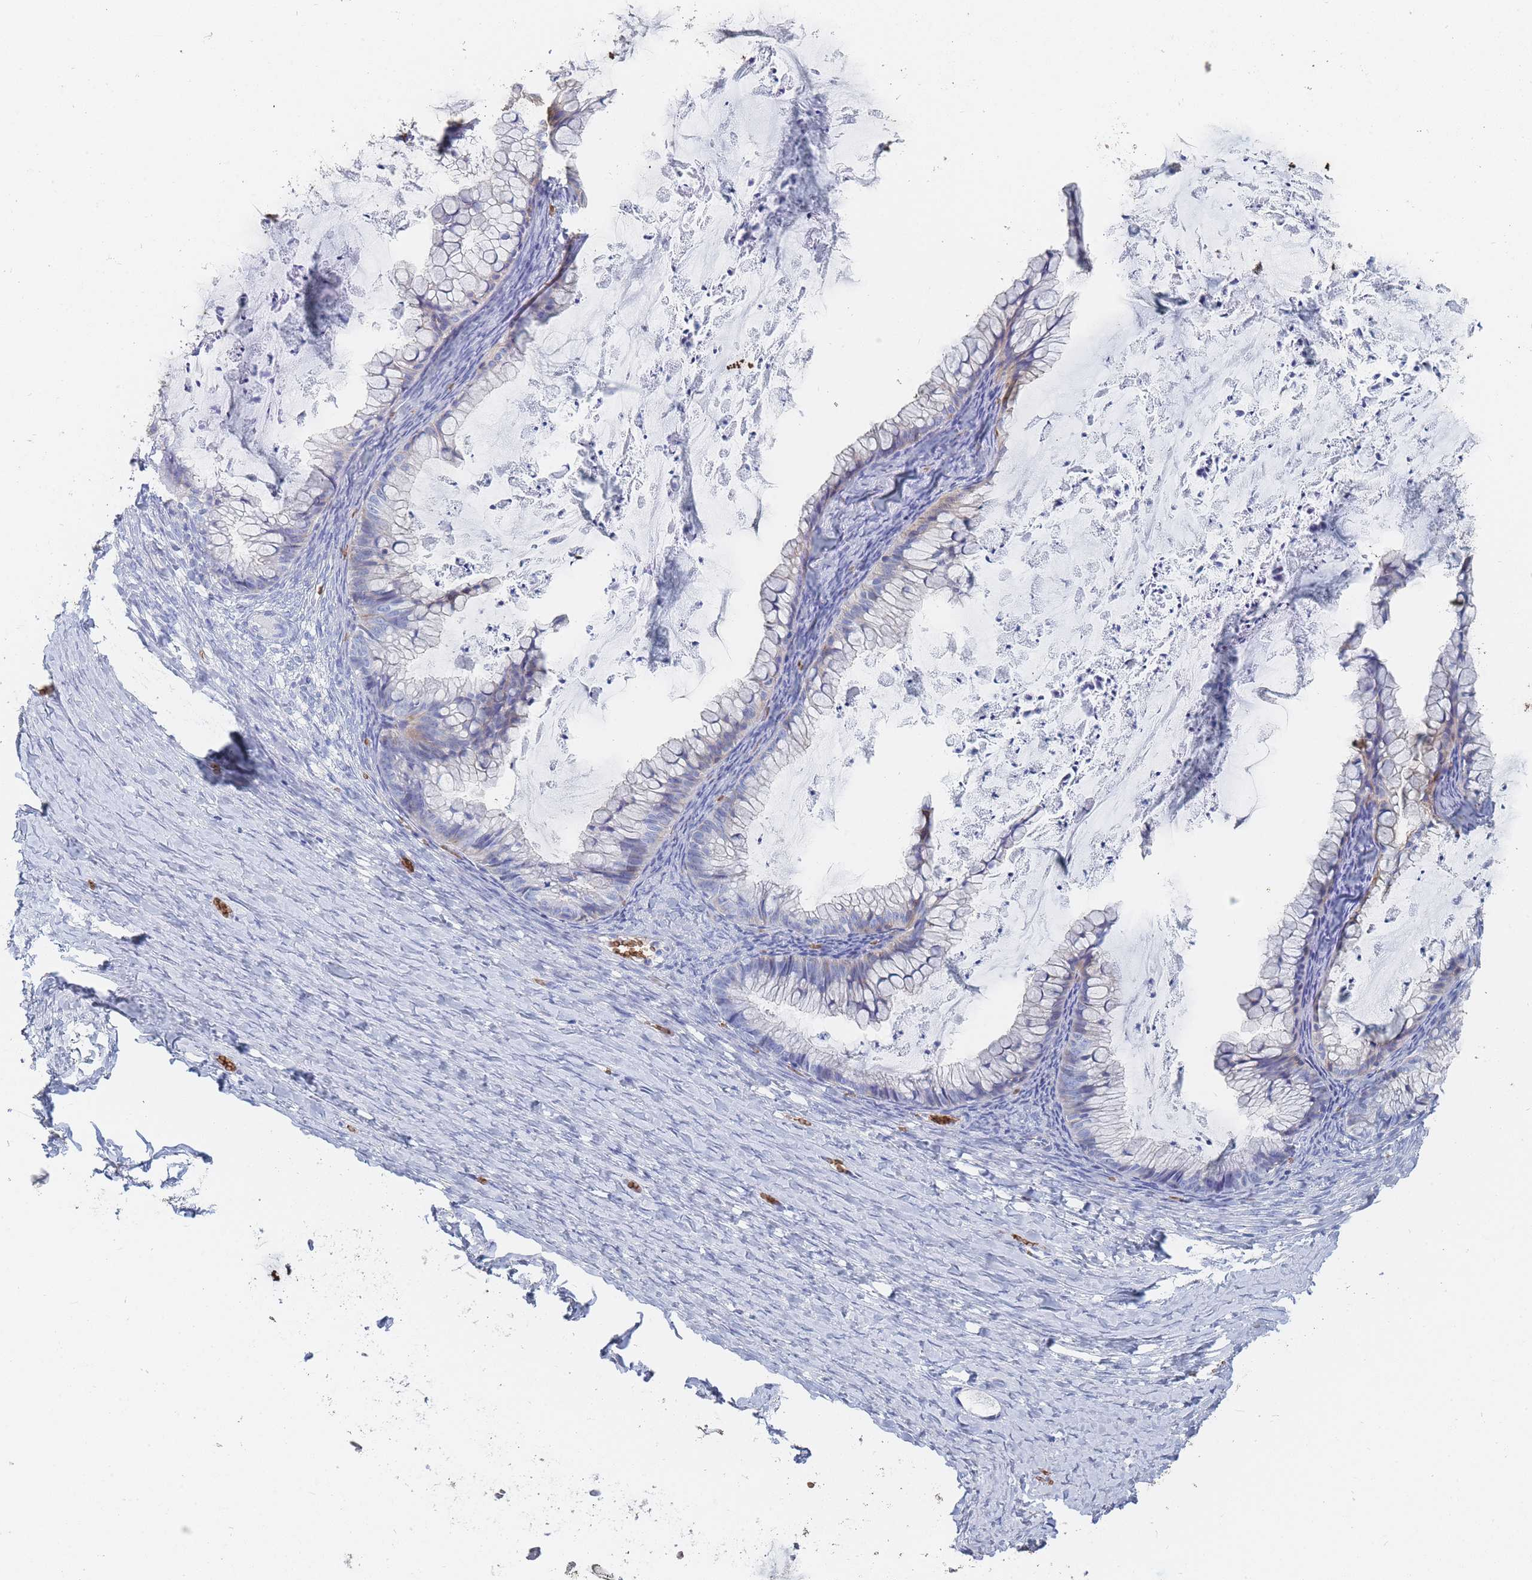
{"staining": {"intensity": "negative", "quantity": "none", "location": "none"}, "tissue": "ovarian cancer", "cell_type": "Tumor cells", "image_type": "cancer", "snomed": [{"axis": "morphology", "description": "Cystadenocarcinoma, mucinous, NOS"}, {"axis": "topography", "description": "Ovary"}], "caption": "Immunohistochemistry photomicrograph of human ovarian mucinous cystadenocarcinoma stained for a protein (brown), which reveals no staining in tumor cells.", "gene": "SLC2A1", "patient": {"sex": "female", "age": 35}}